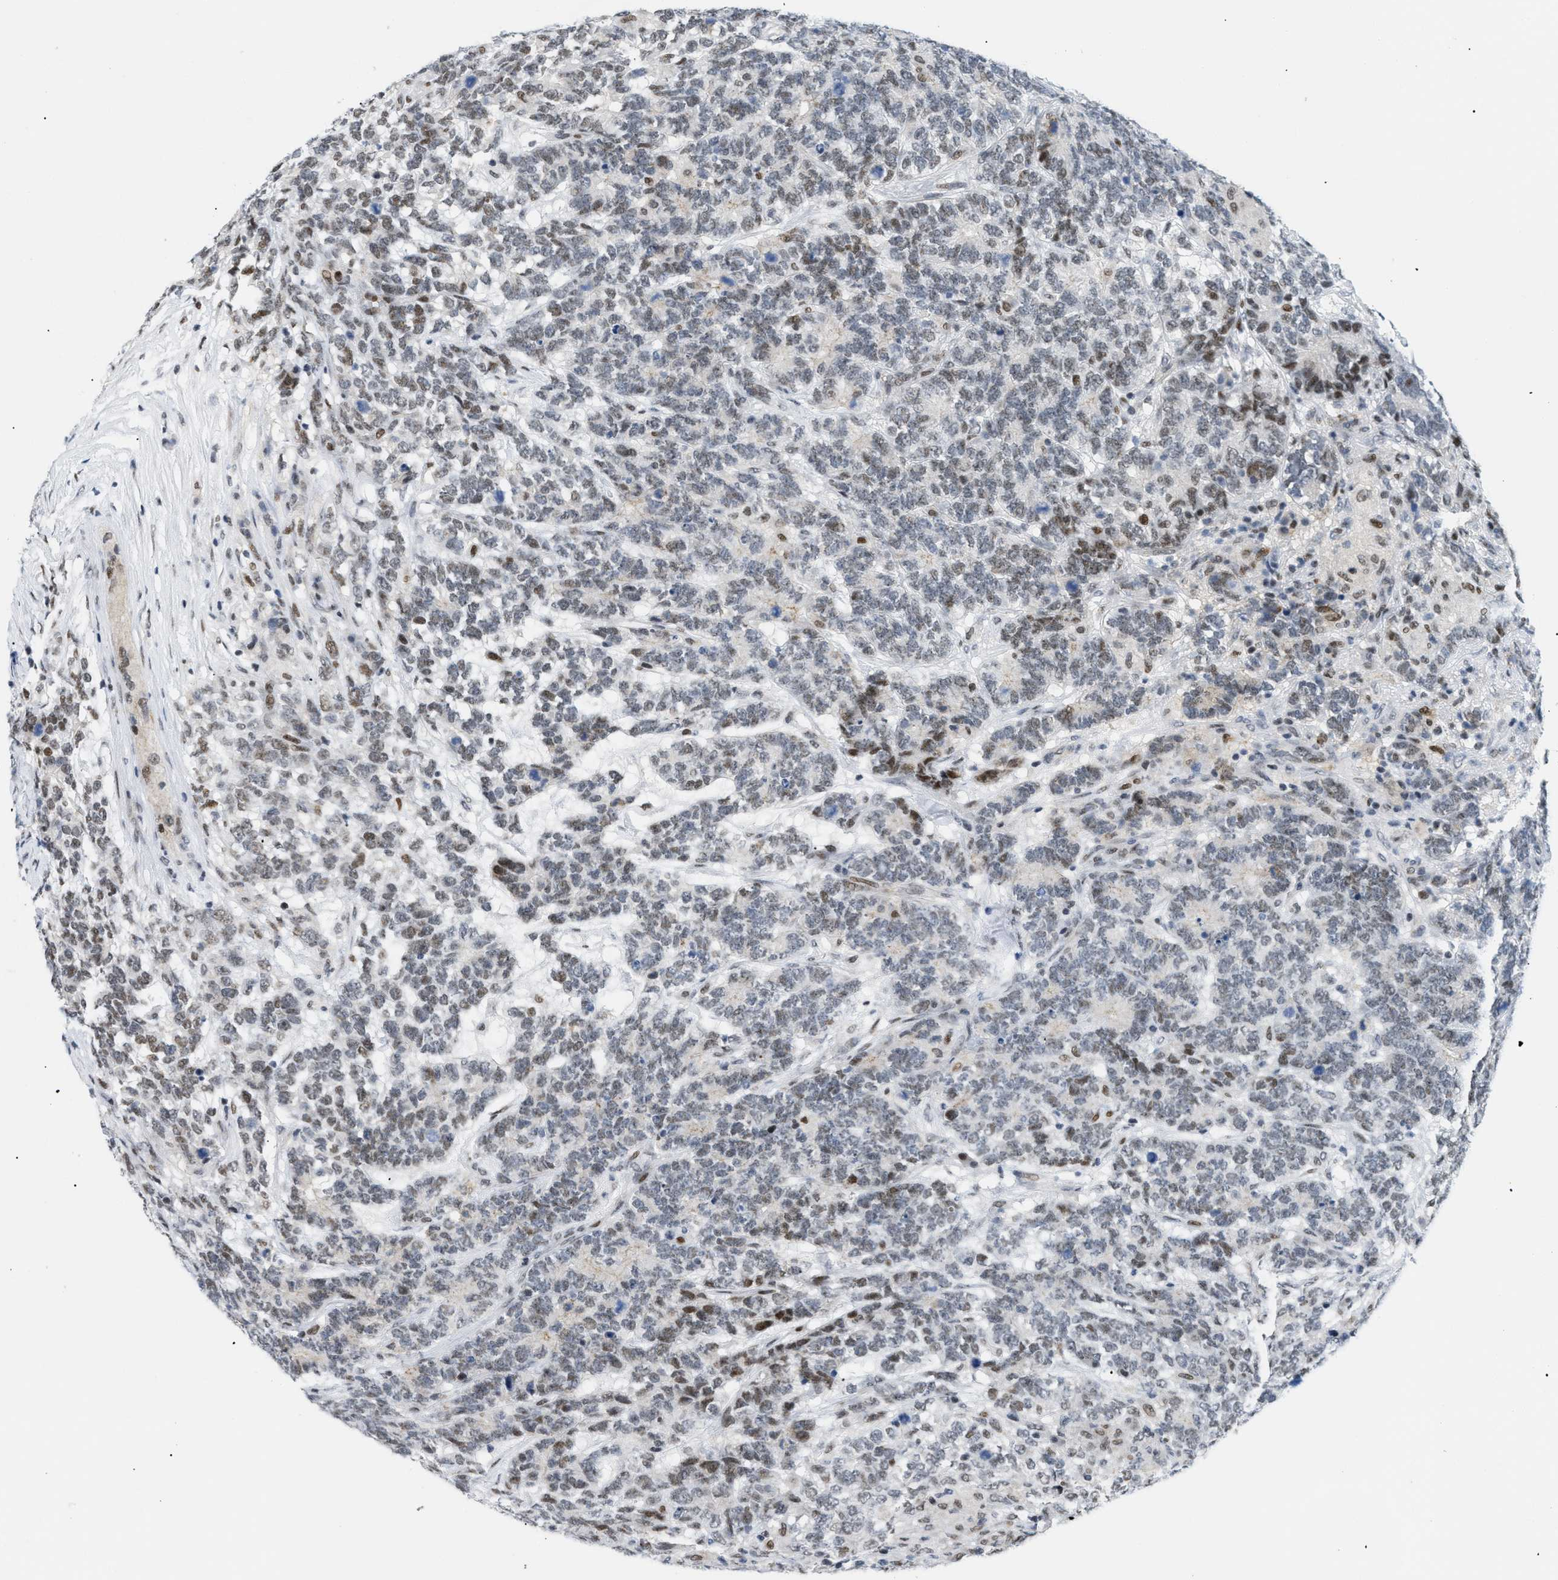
{"staining": {"intensity": "moderate", "quantity": "25%-75%", "location": "nuclear"}, "tissue": "testis cancer", "cell_type": "Tumor cells", "image_type": "cancer", "snomed": [{"axis": "morphology", "description": "Carcinoma, Embryonal, NOS"}, {"axis": "topography", "description": "Testis"}], "caption": "About 25%-75% of tumor cells in human testis cancer demonstrate moderate nuclear protein expression as visualized by brown immunohistochemical staining.", "gene": "MED1", "patient": {"sex": "male", "age": 26}}